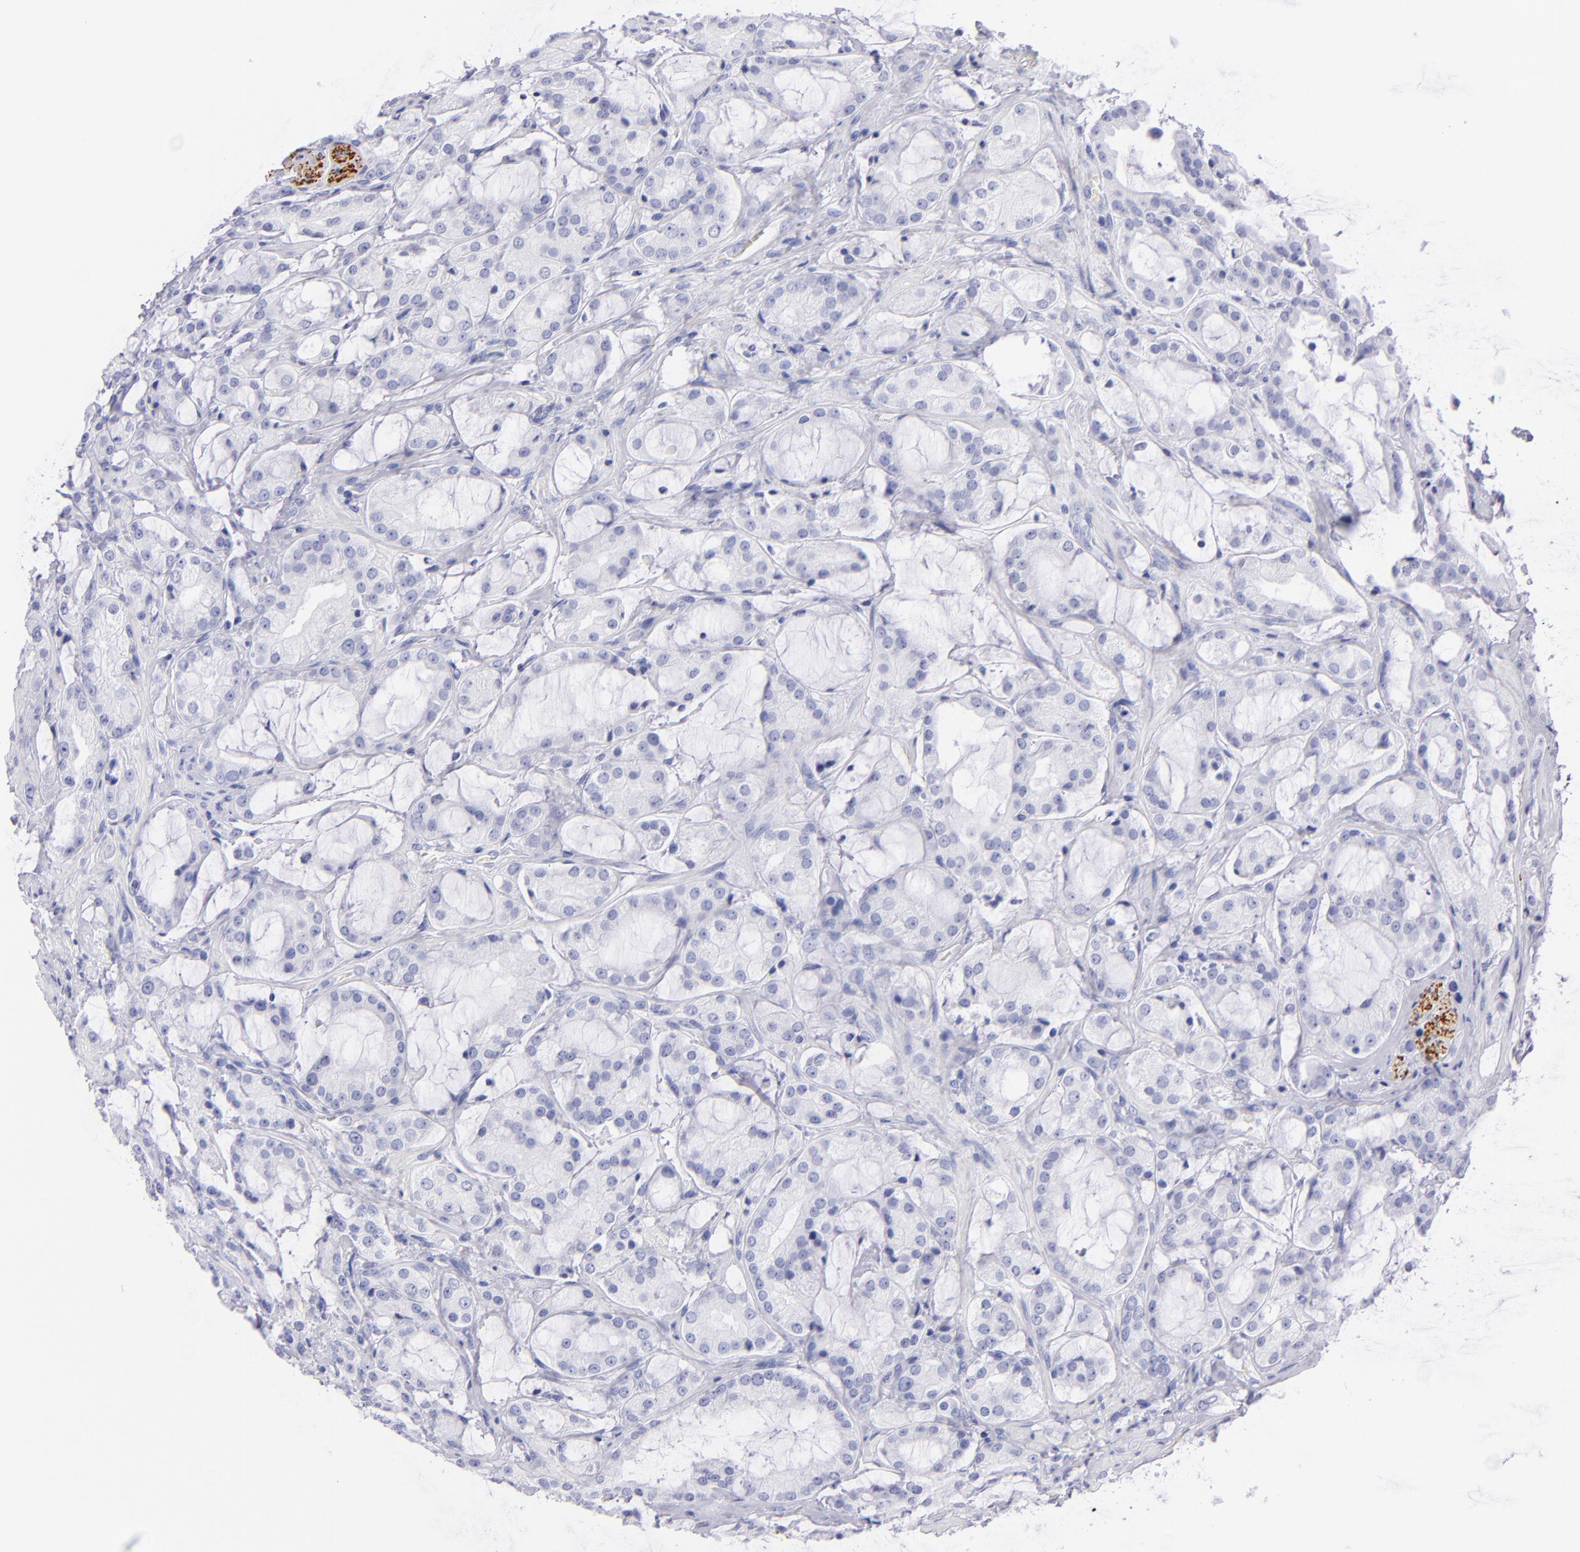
{"staining": {"intensity": "negative", "quantity": "none", "location": "none"}, "tissue": "prostate cancer", "cell_type": "Tumor cells", "image_type": "cancer", "snomed": [{"axis": "morphology", "description": "Adenocarcinoma, Medium grade"}, {"axis": "topography", "description": "Prostate"}], "caption": "A photomicrograph of prostate cancer (adenocarcinoma (medium-grade)) stained for a protein demonstrates no brown staining in tumor cells. Nuclei are stained in blue.", "gene": "PRPH", "patient": {"sex": "male", "age": 70}}